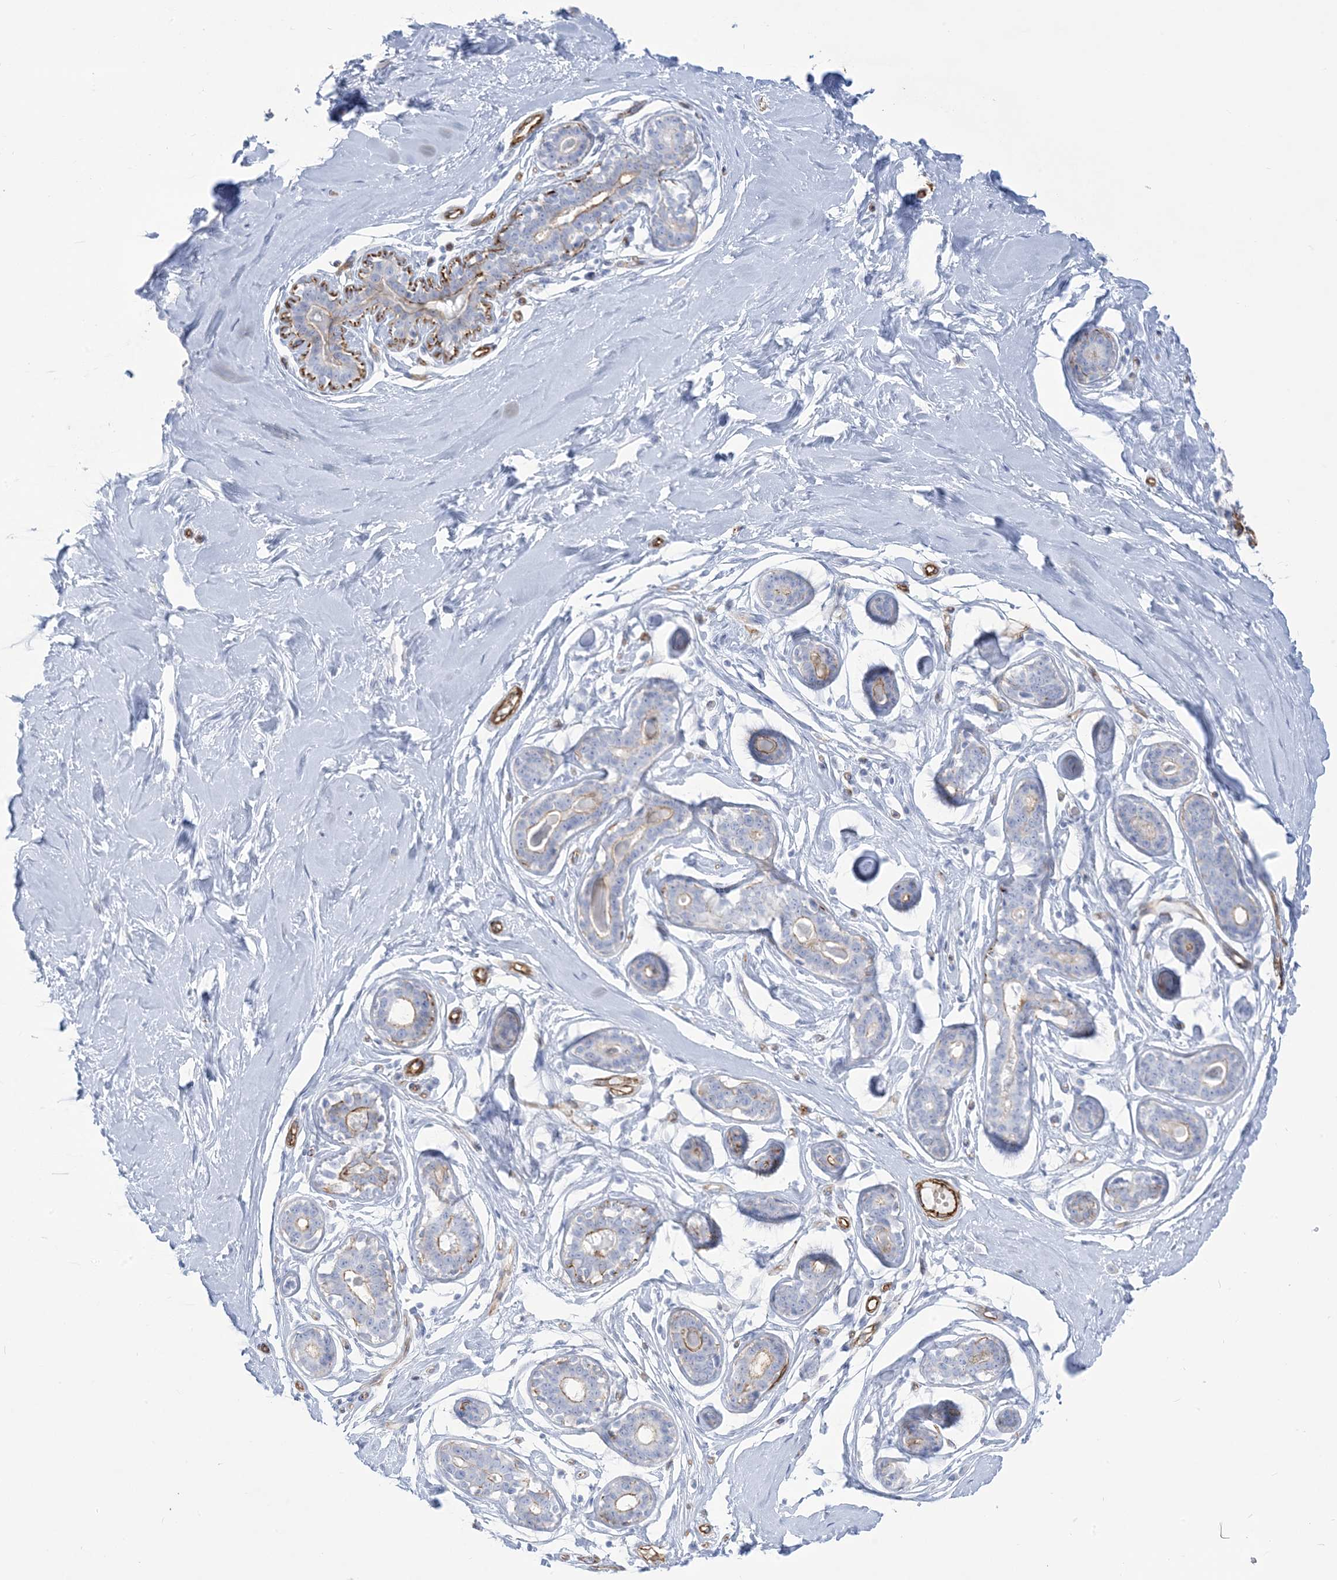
{"staining": {"intensity": "negative", "quantity": "none", "location": "none"}, "tissue": "breast", "cell_type": "Adipocytes", "image_type": "normal", "snomed": [{"axis": "morphology", "description": "Normal tissue, NOS"}, {"axis": "morphology", "description": "Adenoma, NOS"}, {"axis": "topography", "description": "Breast"}], "caption": "IHC micrograph of benign human breast stained for a protein (brown), which reveals no expression in adipocytes.", "gene": "B3GNT7", "patient": {"sex": "female", "age": 23}}